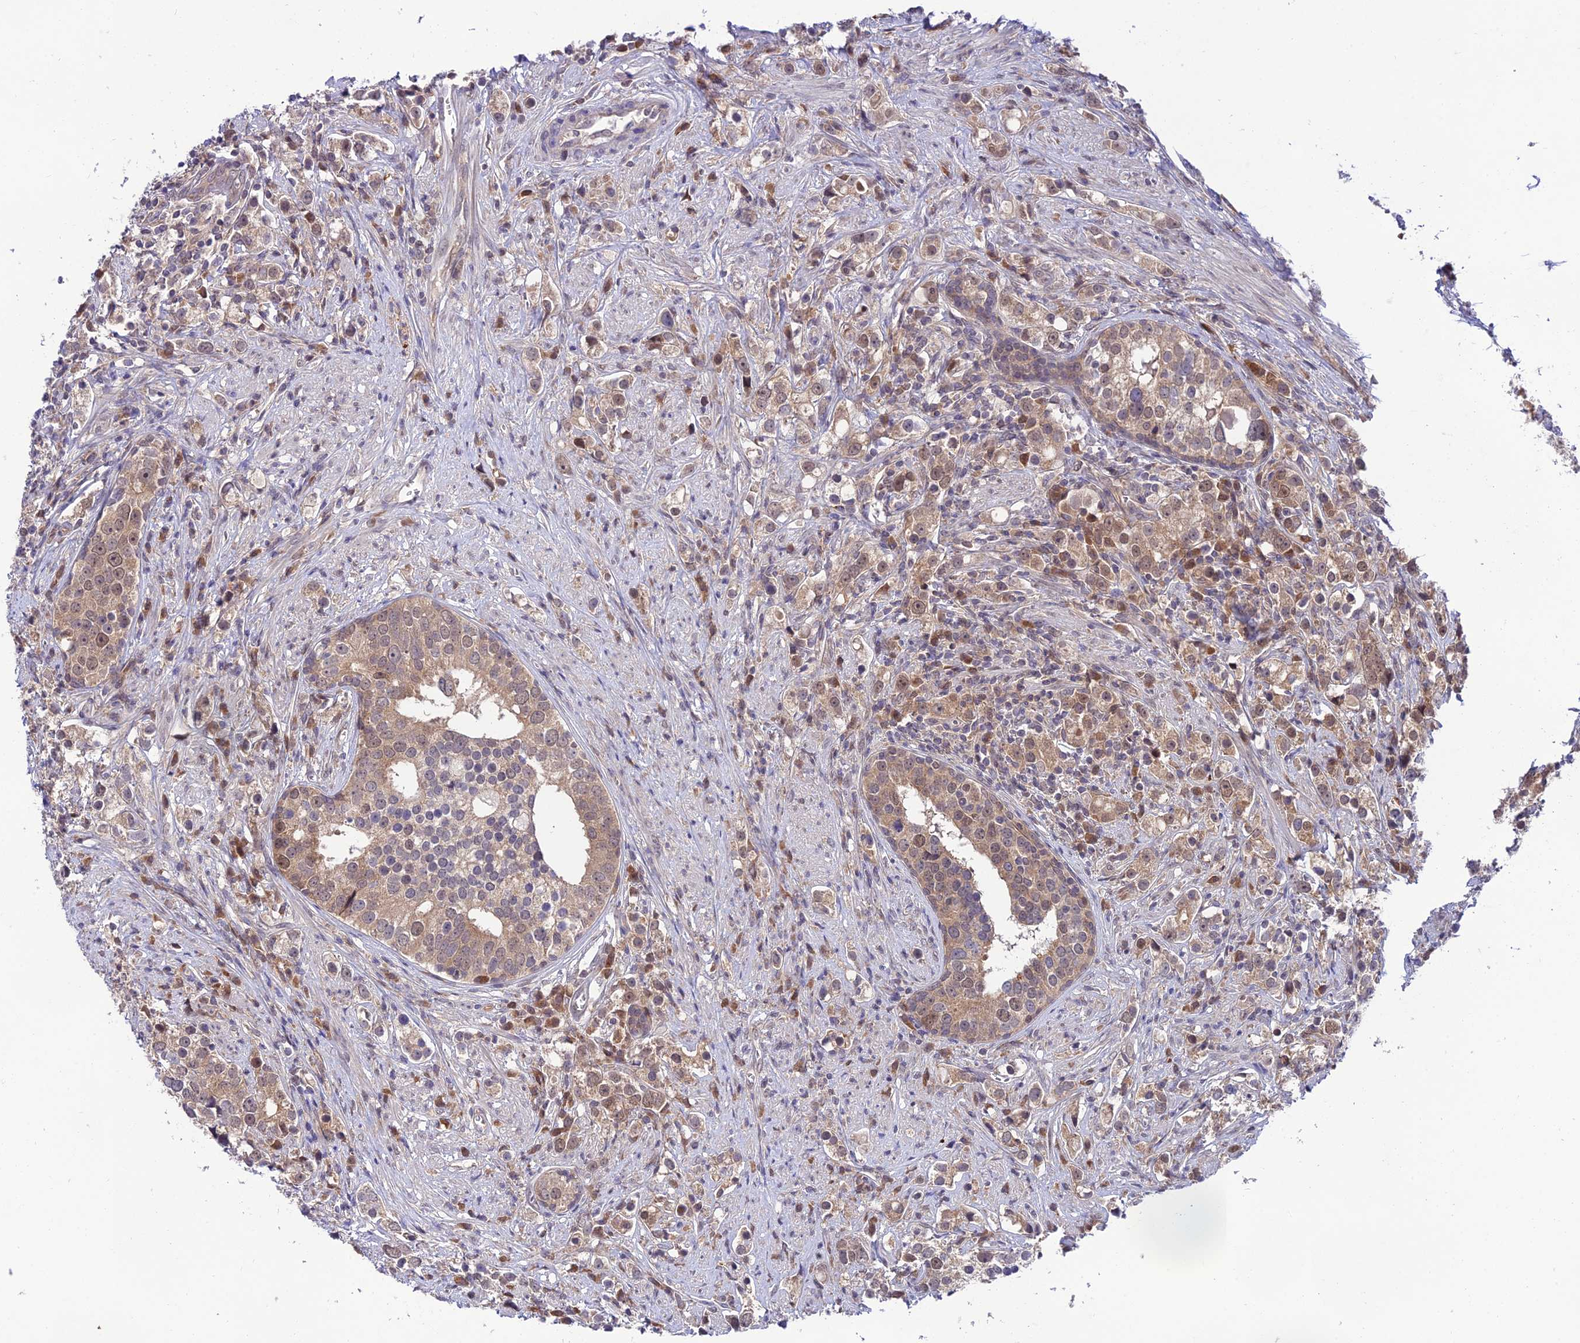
{"staining": {"intensity": "weak", "quantity": ">75%", "location": "cytoplasmic/membranous,nuclear"}, "tissue": "prostate cancer", "cell_type": "Tumor cells", "image_type": "cancer", "snomed": [{"axis": "morphology", "description": "Adenocarcinoma, High grade"}, {"axis": "topography", "description": "Prostate"}], "caption": "This histopathology image shows immunohistochemistry (IHC) staining of human prostate adenocarcinoma (high-grade), with low weak cytoplasmic/membranous and nuclear positivity in about >75% of tumor cells.", "gene": "TRIM40", "patient": {"sex": "male", "age": 71}}